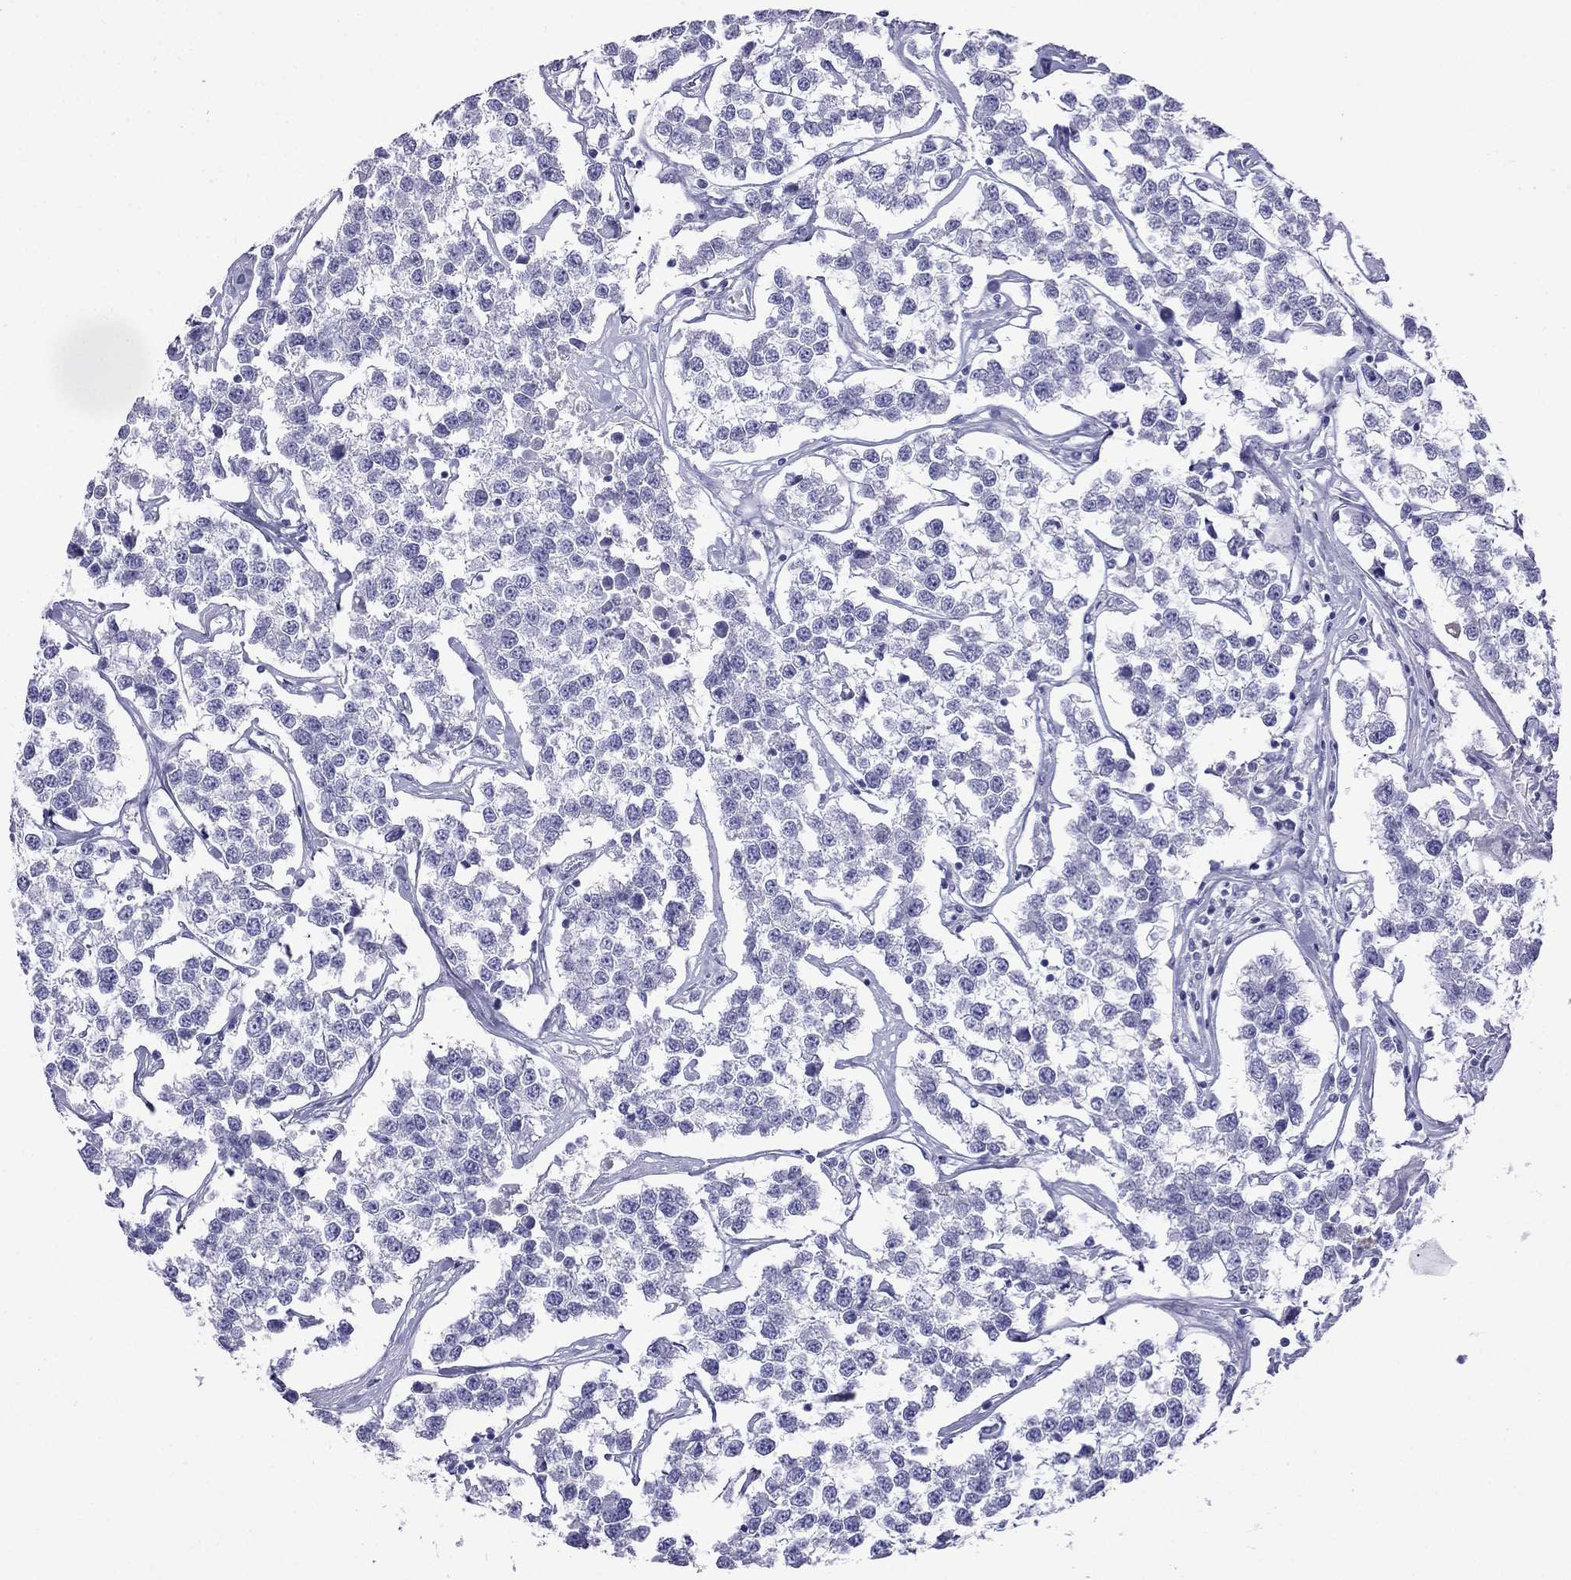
{"staining": {"intensity": "negative", "quantity": "none", "location": "none"}, "tissue": "testis cancer", "cell_type": "Tumor cells", "image_type": "cancer", "snomed": [{"axis": "morphology", "description": "Seminoma, NOS"}, {"axis": "topography", "description": "Testis"}], "caption": "A high-resolution histopathology image shows IHC staining of testis seminoma, which exhibits no significant positivity in tumor cells.", "gene": "ARR3", "patient": {"sex": "male", "age": 59}}